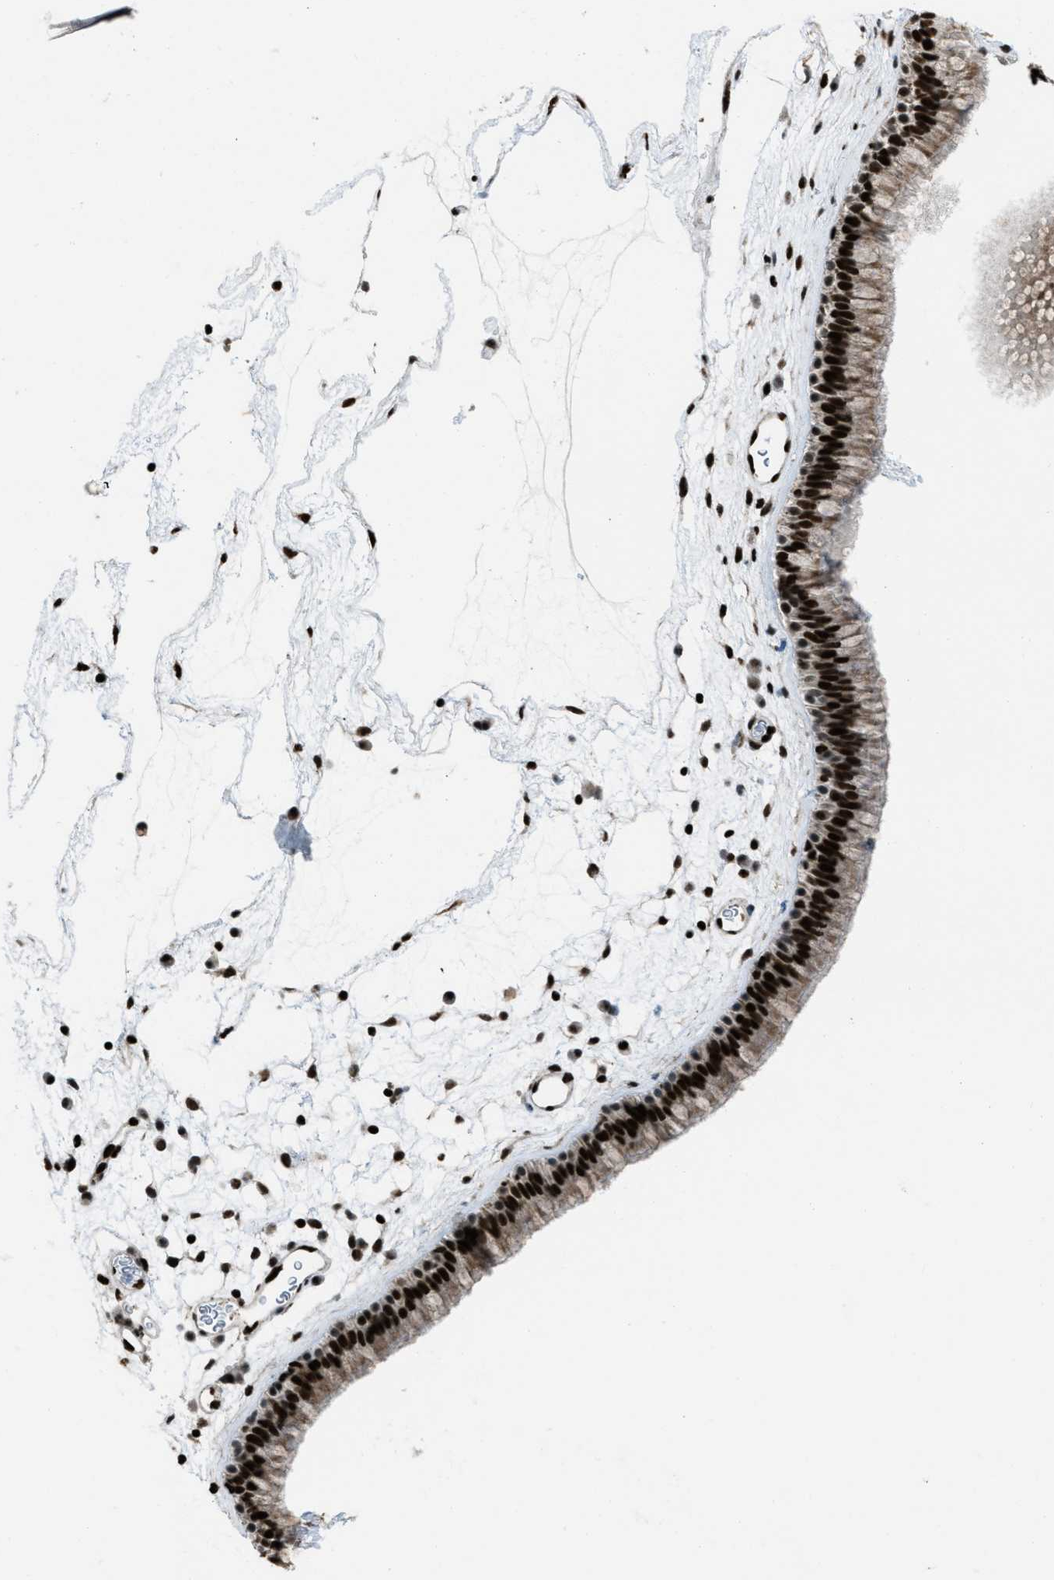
{"staining": {"intensity": "strong", "quantity": ">75%", "location": "cytoplasmic/membranous,nuclear"}, "tissue": "nasopharynx", "cell_type": "Respiratory epithelial cells", "image_type": "normal", "snomed": [{"axis": "morphology", "description": "Normal tissue, NOS"}, {"axis": "morphology", "description": "Inflammation, NOS"}, {"axis": "topography", "description": "Nasopharynx"}], "caption": "Nasopharynx stained for a protein (brown) exhibits strong cytoplasmic/membranous,nuclear positive positivity in about >75% of respiratory epithelial cells.", "gene": "SLFN5", "patient": {"sex": "male", "age": 48}}